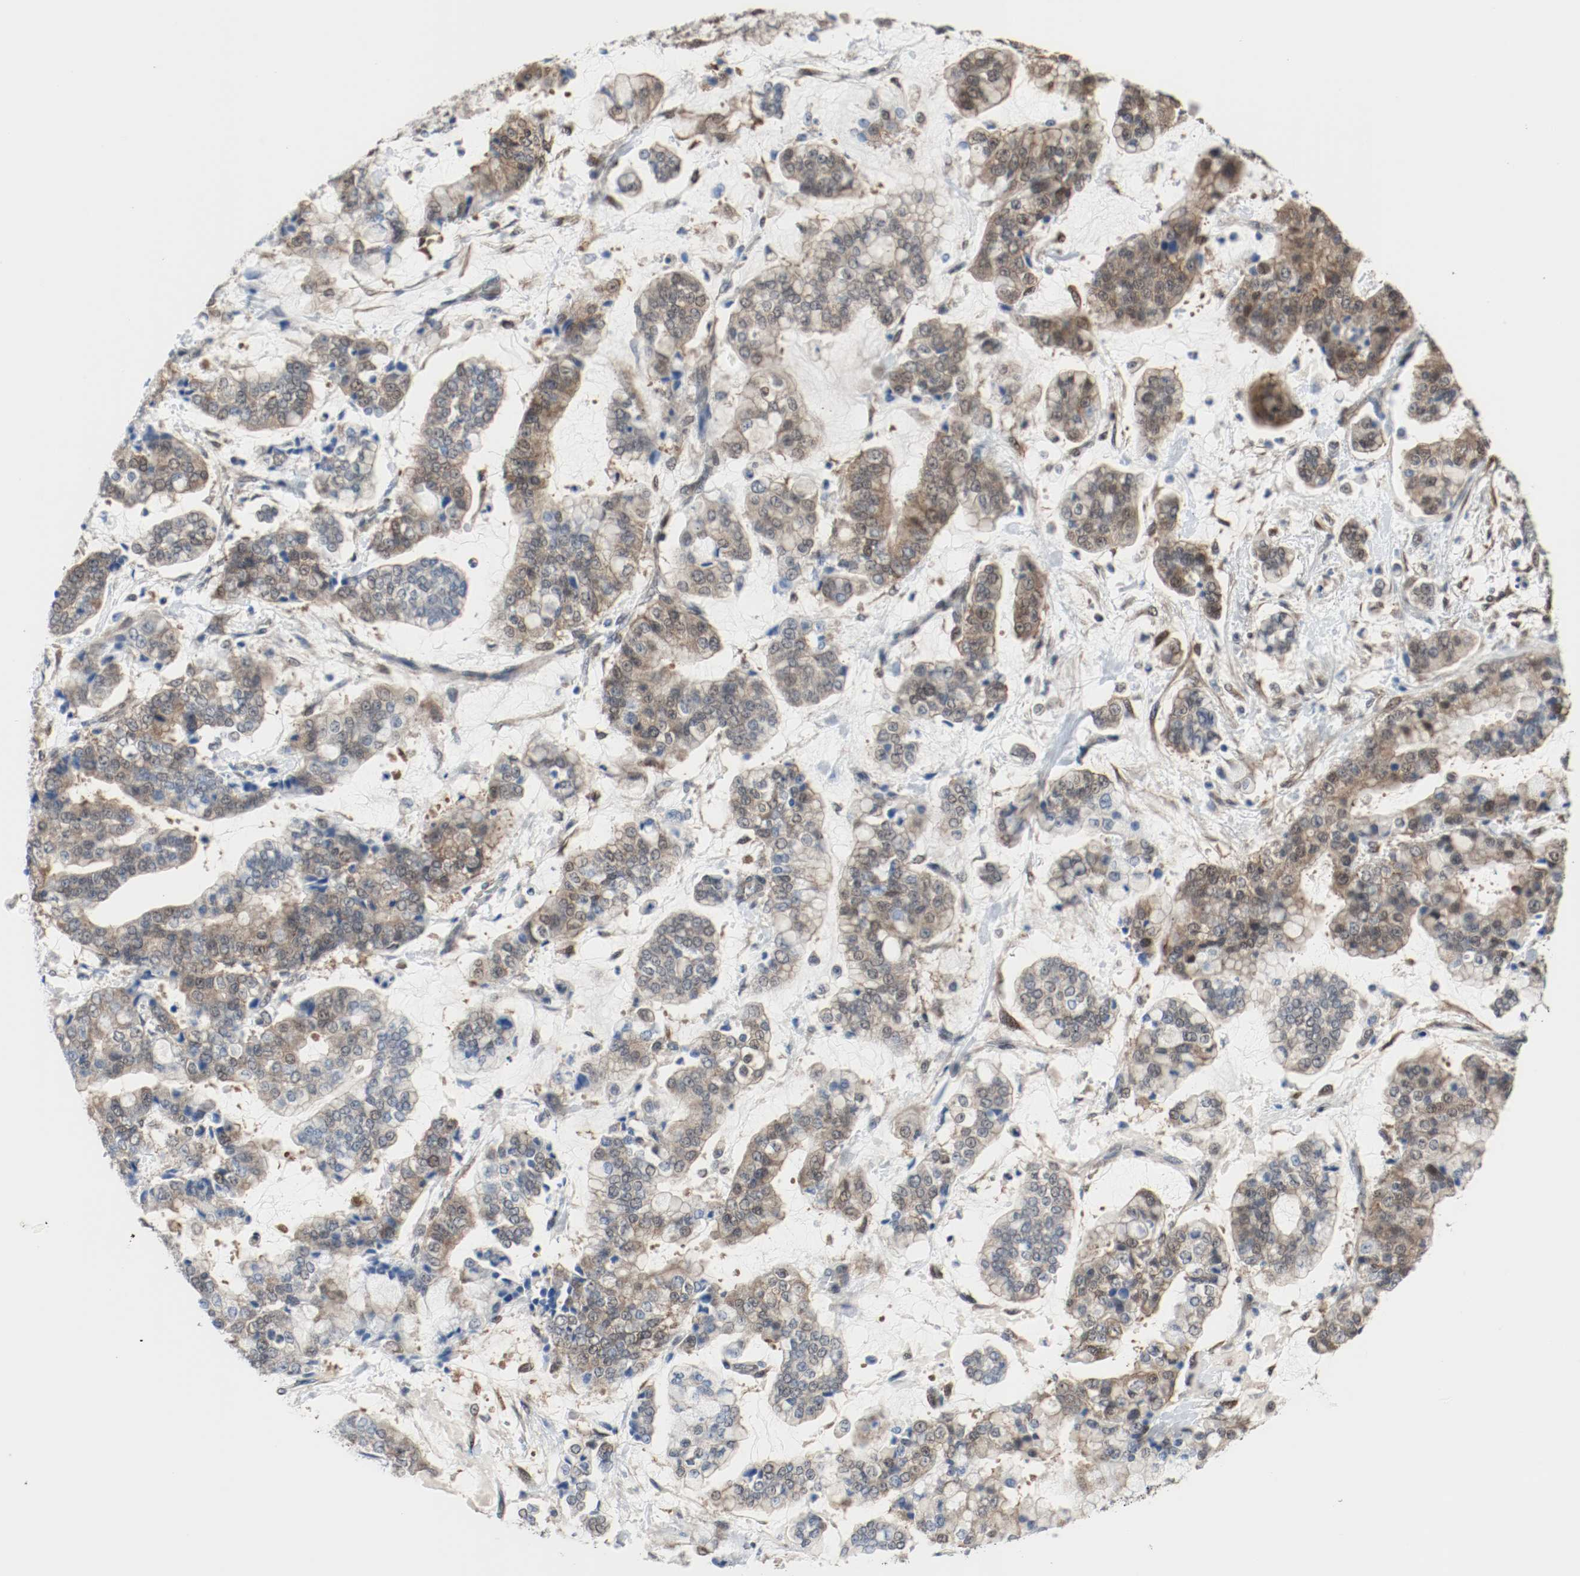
{"staining": {"intensity": "weak", "quantity": ">75%", "location": "cytoplasmic/membranous,nuclear"}, "tissue": "stomach cancer", "cell_type": "Tumor cells", "image_type": "cancer", "snomed": [{"axis": "morphology", "description": "Normal tissue, NOS"}, {"axis": "morphology", "description": "Adenocarcinoma, NOS"}, {"axis": "topography", "description": "Stomach, upper"}, {"axis": "topography", "description": "Stomach"}], "caption": "Immunohistochemical staining of human stomach cancer reveals low levels of weak cytoplasmic/membranous and nuclear protein expression in approximately >75% of tumor cells.", "gene": "PPME1", "patient": {"sex": "male", "age": 76}}